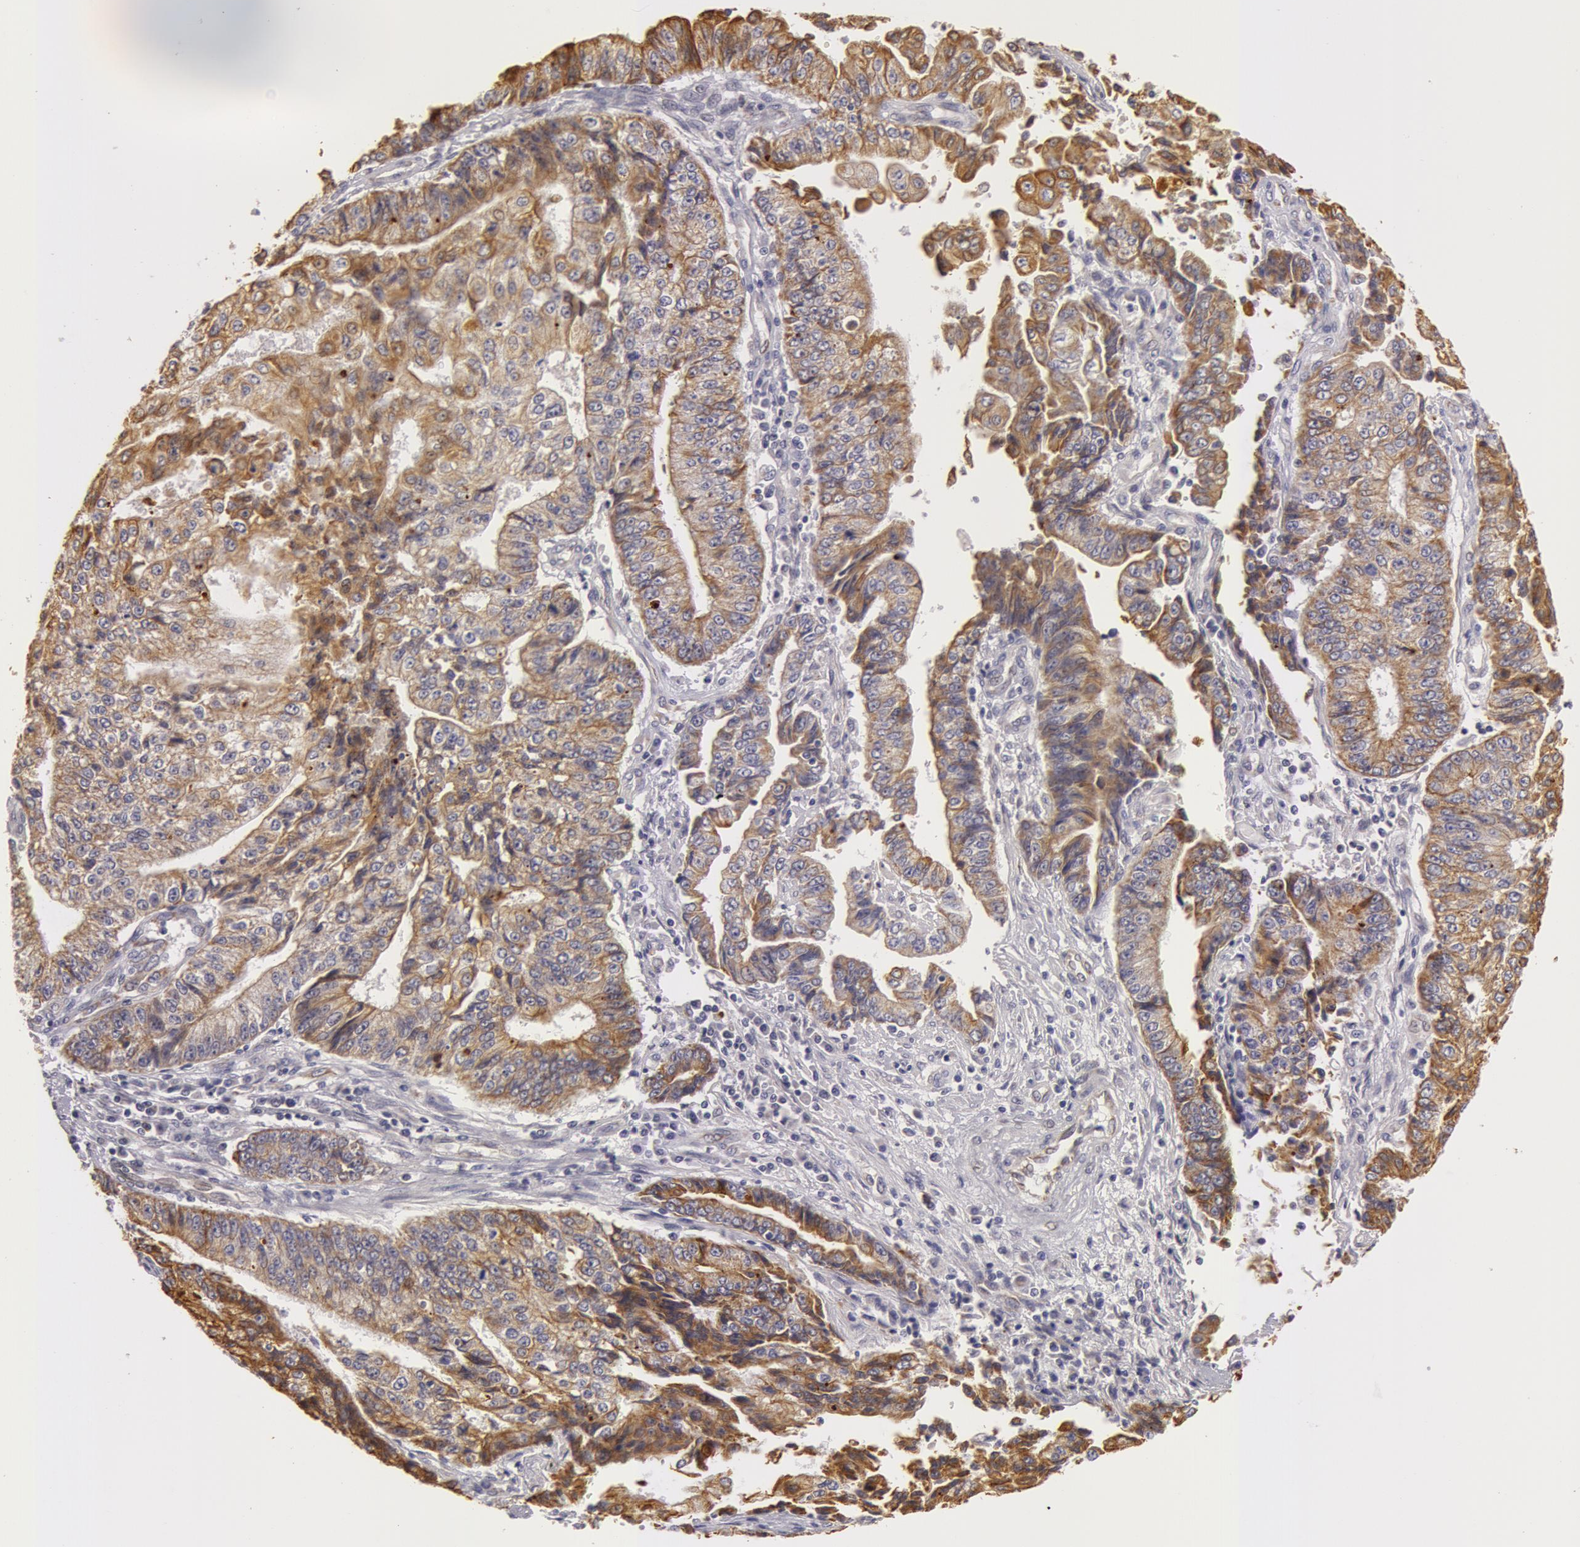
{"staining": {"intensity": "moderate", "quantity": ">75%", "location": "cytoplasmic/membranous"}, "tissue": "endometrial cancer", "cell_type": "Tumor cells", "image_type": "cancer", "snomed": [{"axis": "morphology", "description": "Adenocarcinoma, NOS"}, {"axis": "topography", "description": "Endometrium"}], "caption": "Adenocarcinoma (endometrial) was stained to show a protein in brown. There is medium levels of moderate cytoplasmic/membranous expression in approximately >75% of tumor cells. (DAB (3,3'-diaminobenzidine) IHC, brown staining for protein, blue staining for nuclei).", "gene": "KRT18", "patient": {"sex": "female", "age": 75}}